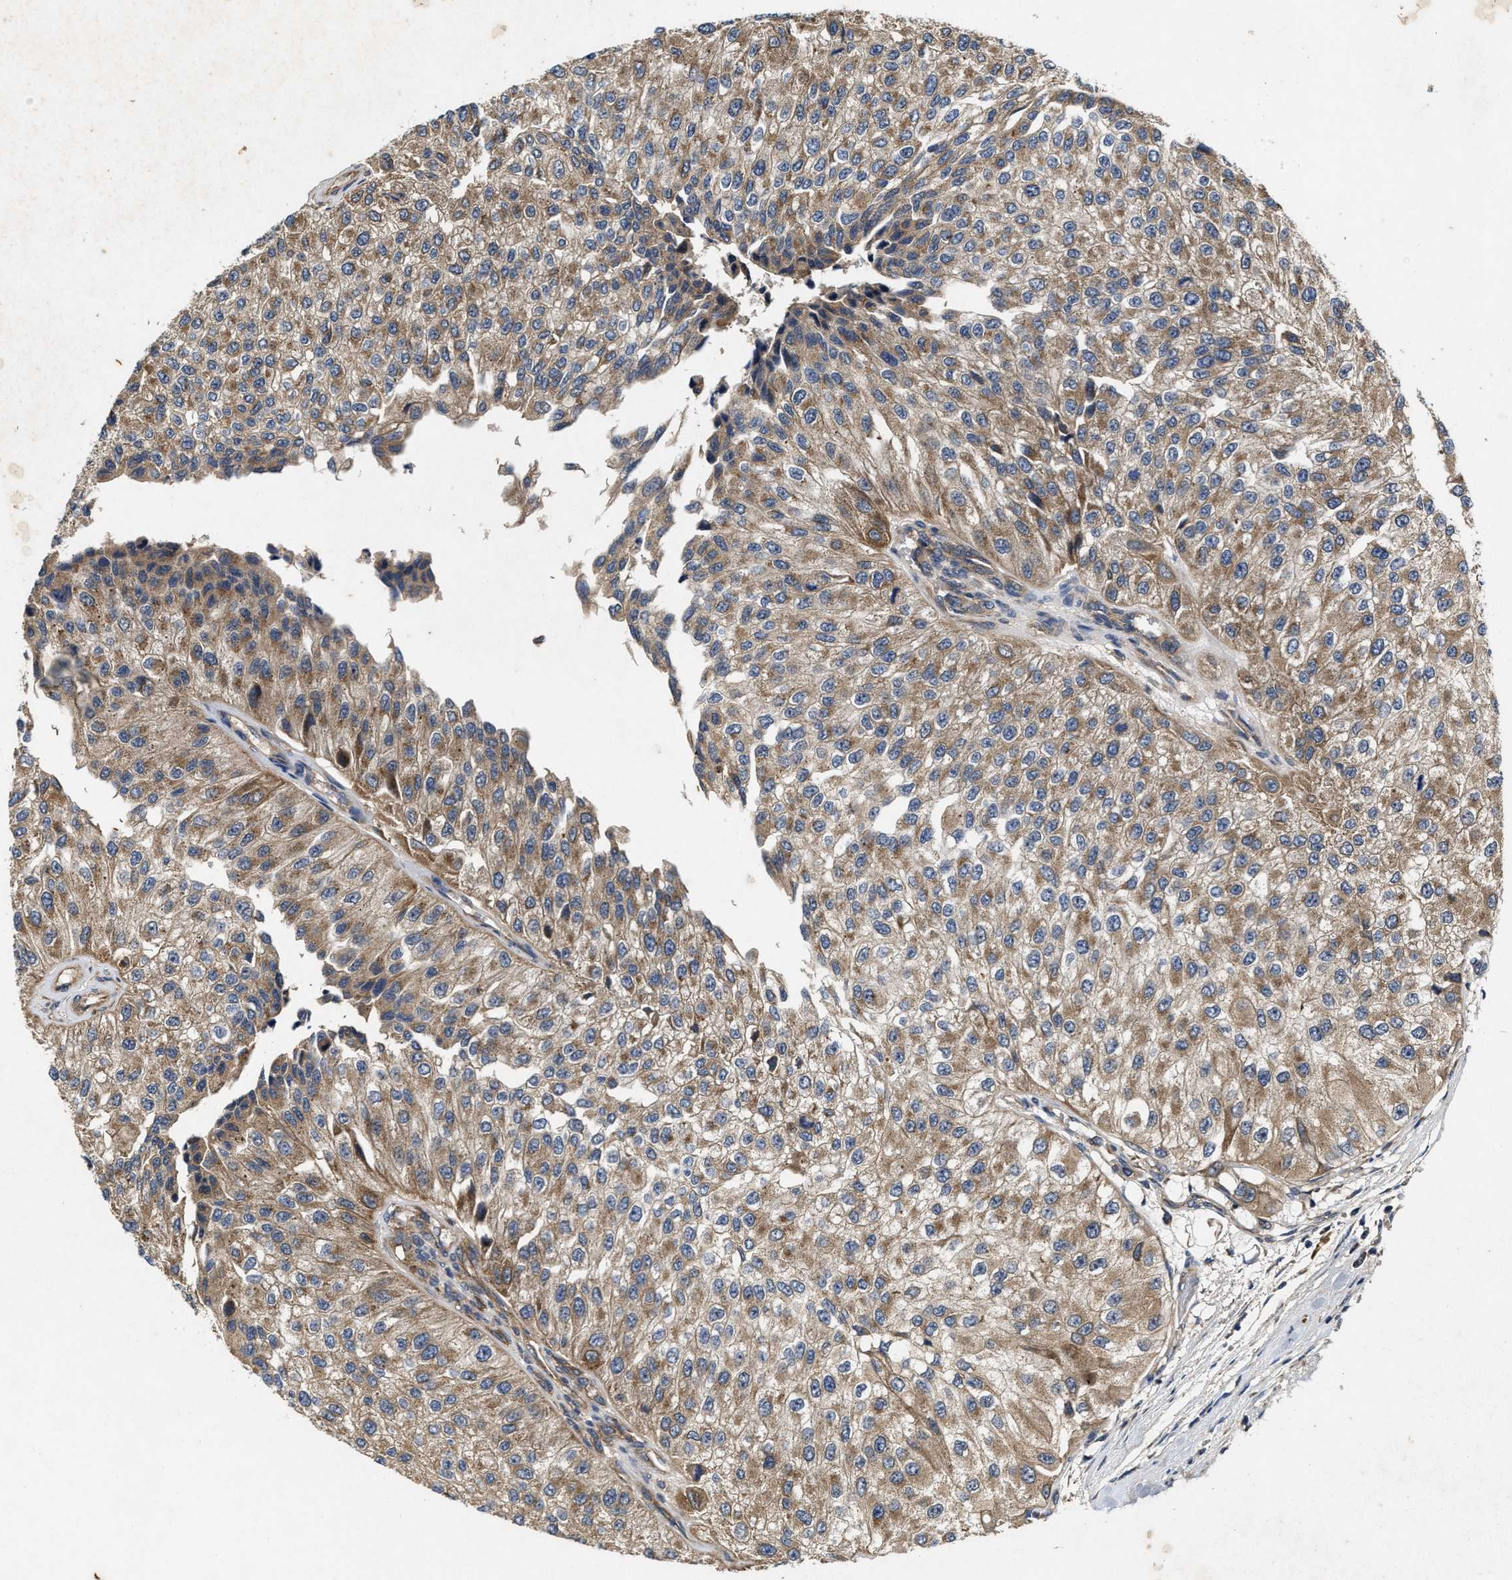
{"staining": {"intensity": "moderate", "quantity": ">75%", "location": "cytoplasmic/membranous"}, "tissue": "urothelial cancer", "cell_type": "Tumor cells", "image_type": "cancer", "snomed": [{"axis": "morphology", "description": "Urothelial carcinoma, High grade"}, {"axis": "topography", "description": "Kidney"}, {"axis": "topography", "description": "Urinary bladder"}], "caption": "IHC of urothelial carcinoma (high-grade) shows medium levels of moderate cytoplasmic/membranous staining in about >75% of tumor cells.", "gene": "EFNA4", "patient": {"sex": "male", "age": 77}}